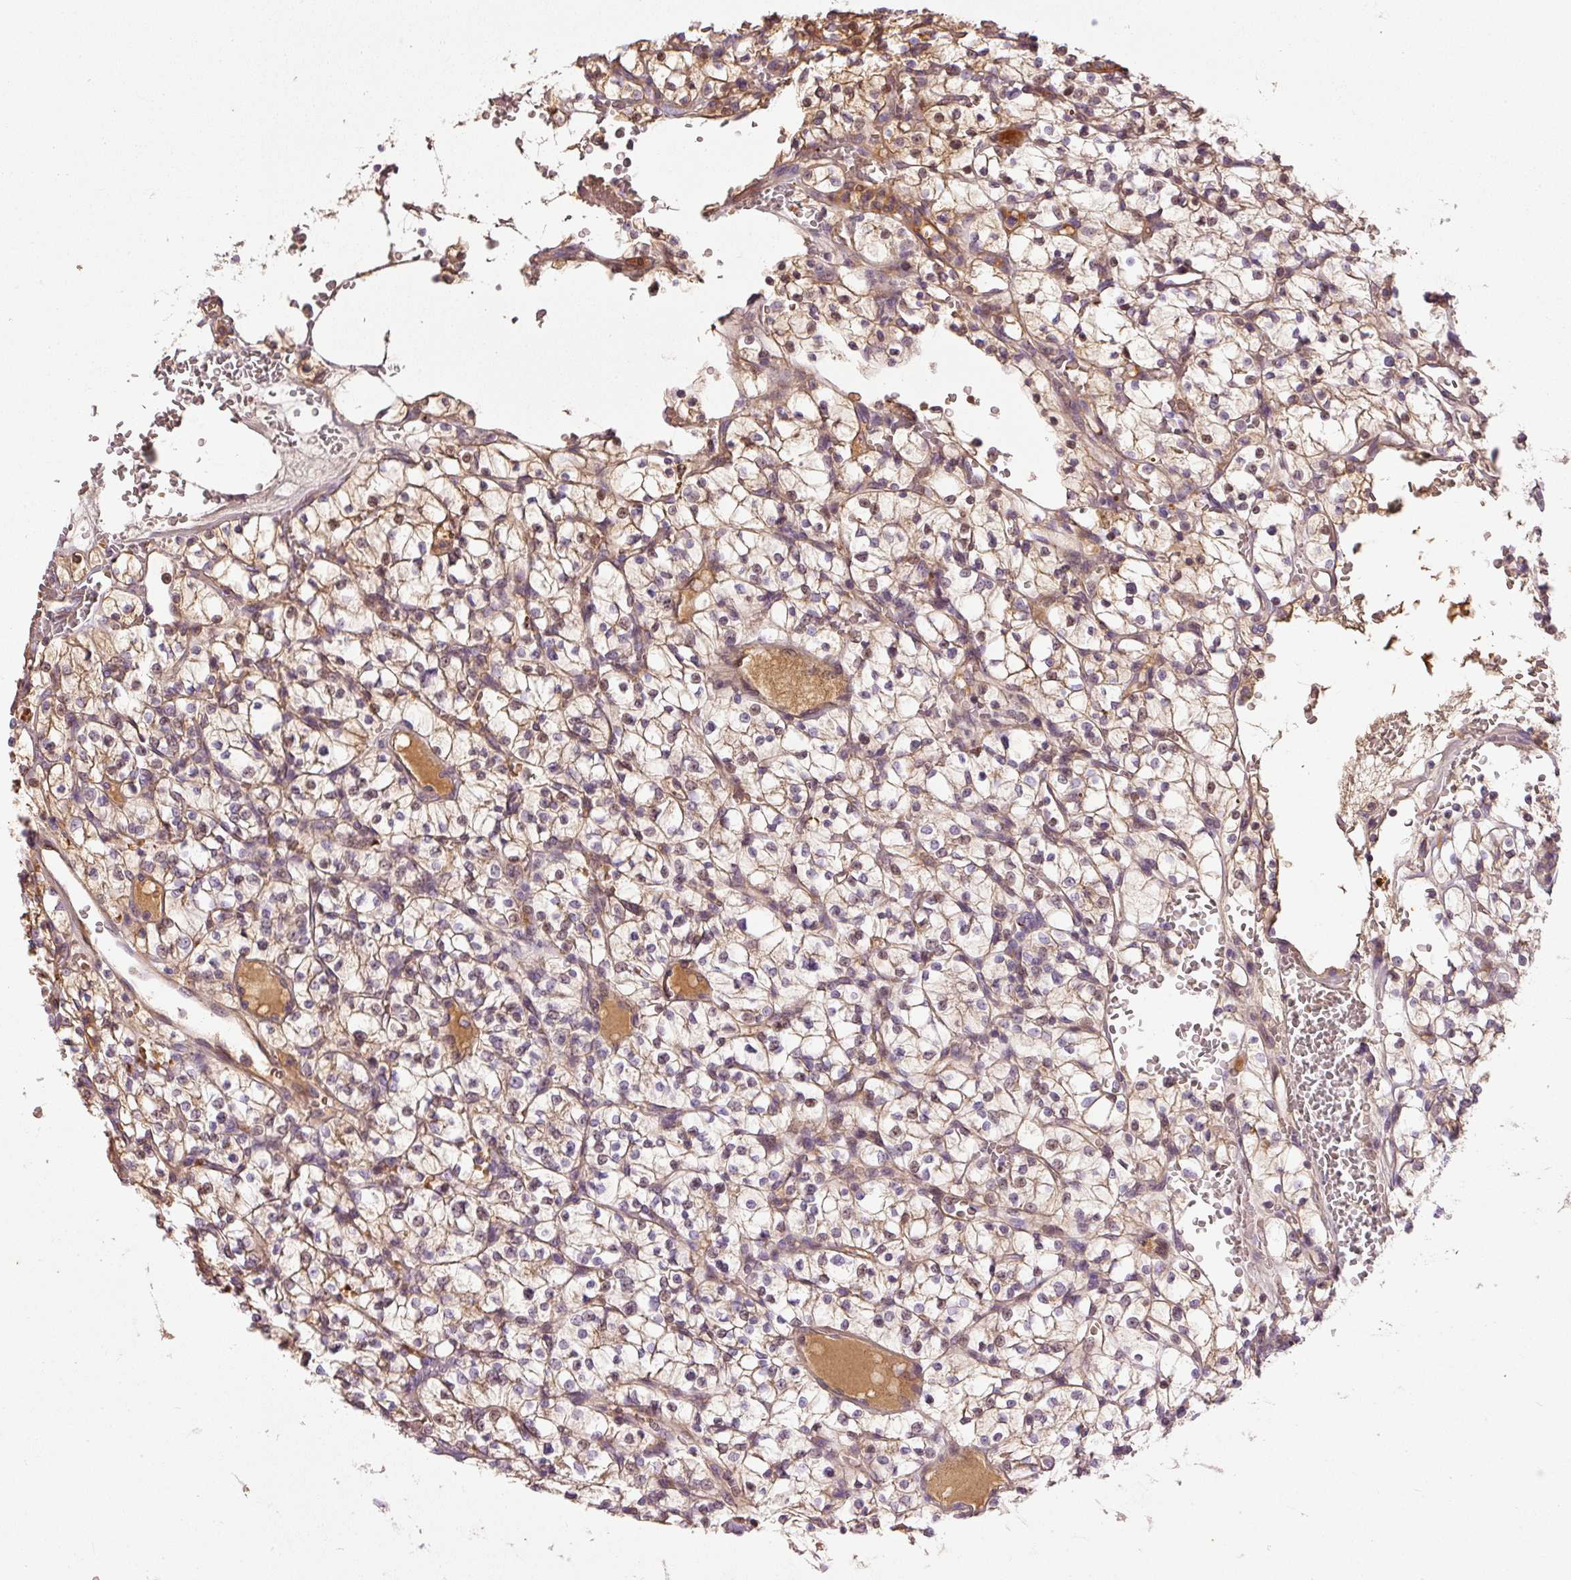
{"staining": {"intensity": "moderate", "quantity": "<25%", "location": "cytoplasmic/membranous,nuclear"}, "tissue": "renal cancer", "cell_type": "Tumor cells", "image_type": "cancer", "snomed": [{"axis": "morphology", "description": "Adenocarcinoma, NOS"}, {"axis": "topography", "description": "Kidney"}], "caption": "IHC photomicrograph of neoplastic tissue: human renal cancer stained using immunohistochemistry (IHC) demonstrates low levels of moderate protein expression localized specifically in the cytoplasmic/membranous and nuclear of tumor cells, appearing as a cytoplasmic/membranous and nuclear brown color.", "gene": "CMTM8", "patient": {"sex": "female", "age": 64}}